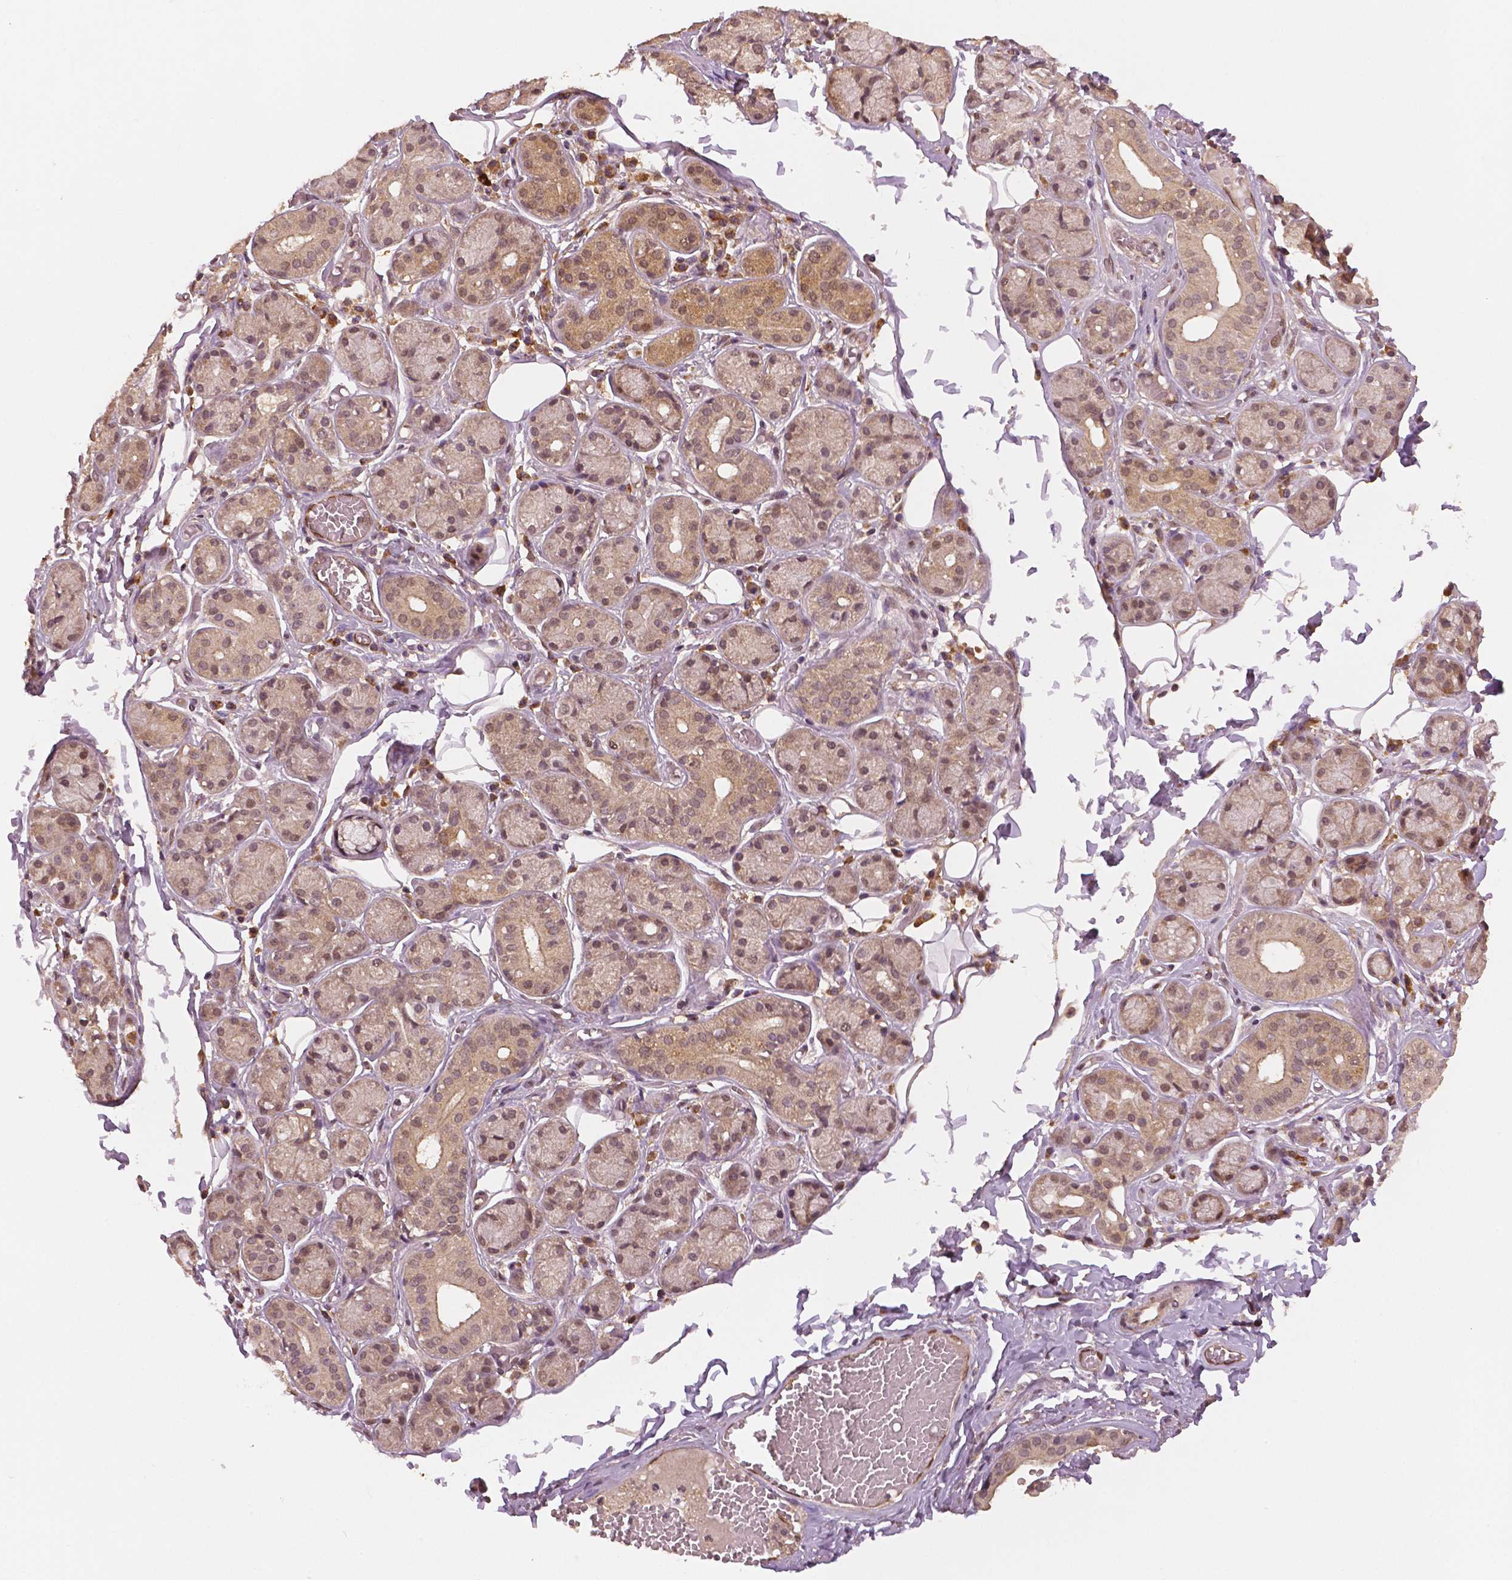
{"staining": {"intensity": "weak", "quantity": ">75%", "location": "cytoplasmic/membranous,nuclear"}, "tissue": "salivary gland", "cell_type": "Glandular cells", "image_type": "normal", "snomed": [{"axis": "morphology", "description": "Normal tissue, NOS"}, {"axis": "topography", "description": "Salivary gland"}, {"axis": "topography", "description": "Peripheral nerve tissue"}], "caption": "The histopathology image reveals immunohistochemical staining of normal salivary gland. There is weak cytoplasmic/membranous,nuclear staining is seen in about >75% of glandular cells. Ihc stains the protein in brown and the nuclei are stained blue.", "gene": "STAT3", "patient": {"sex": "male", "age": 71}}